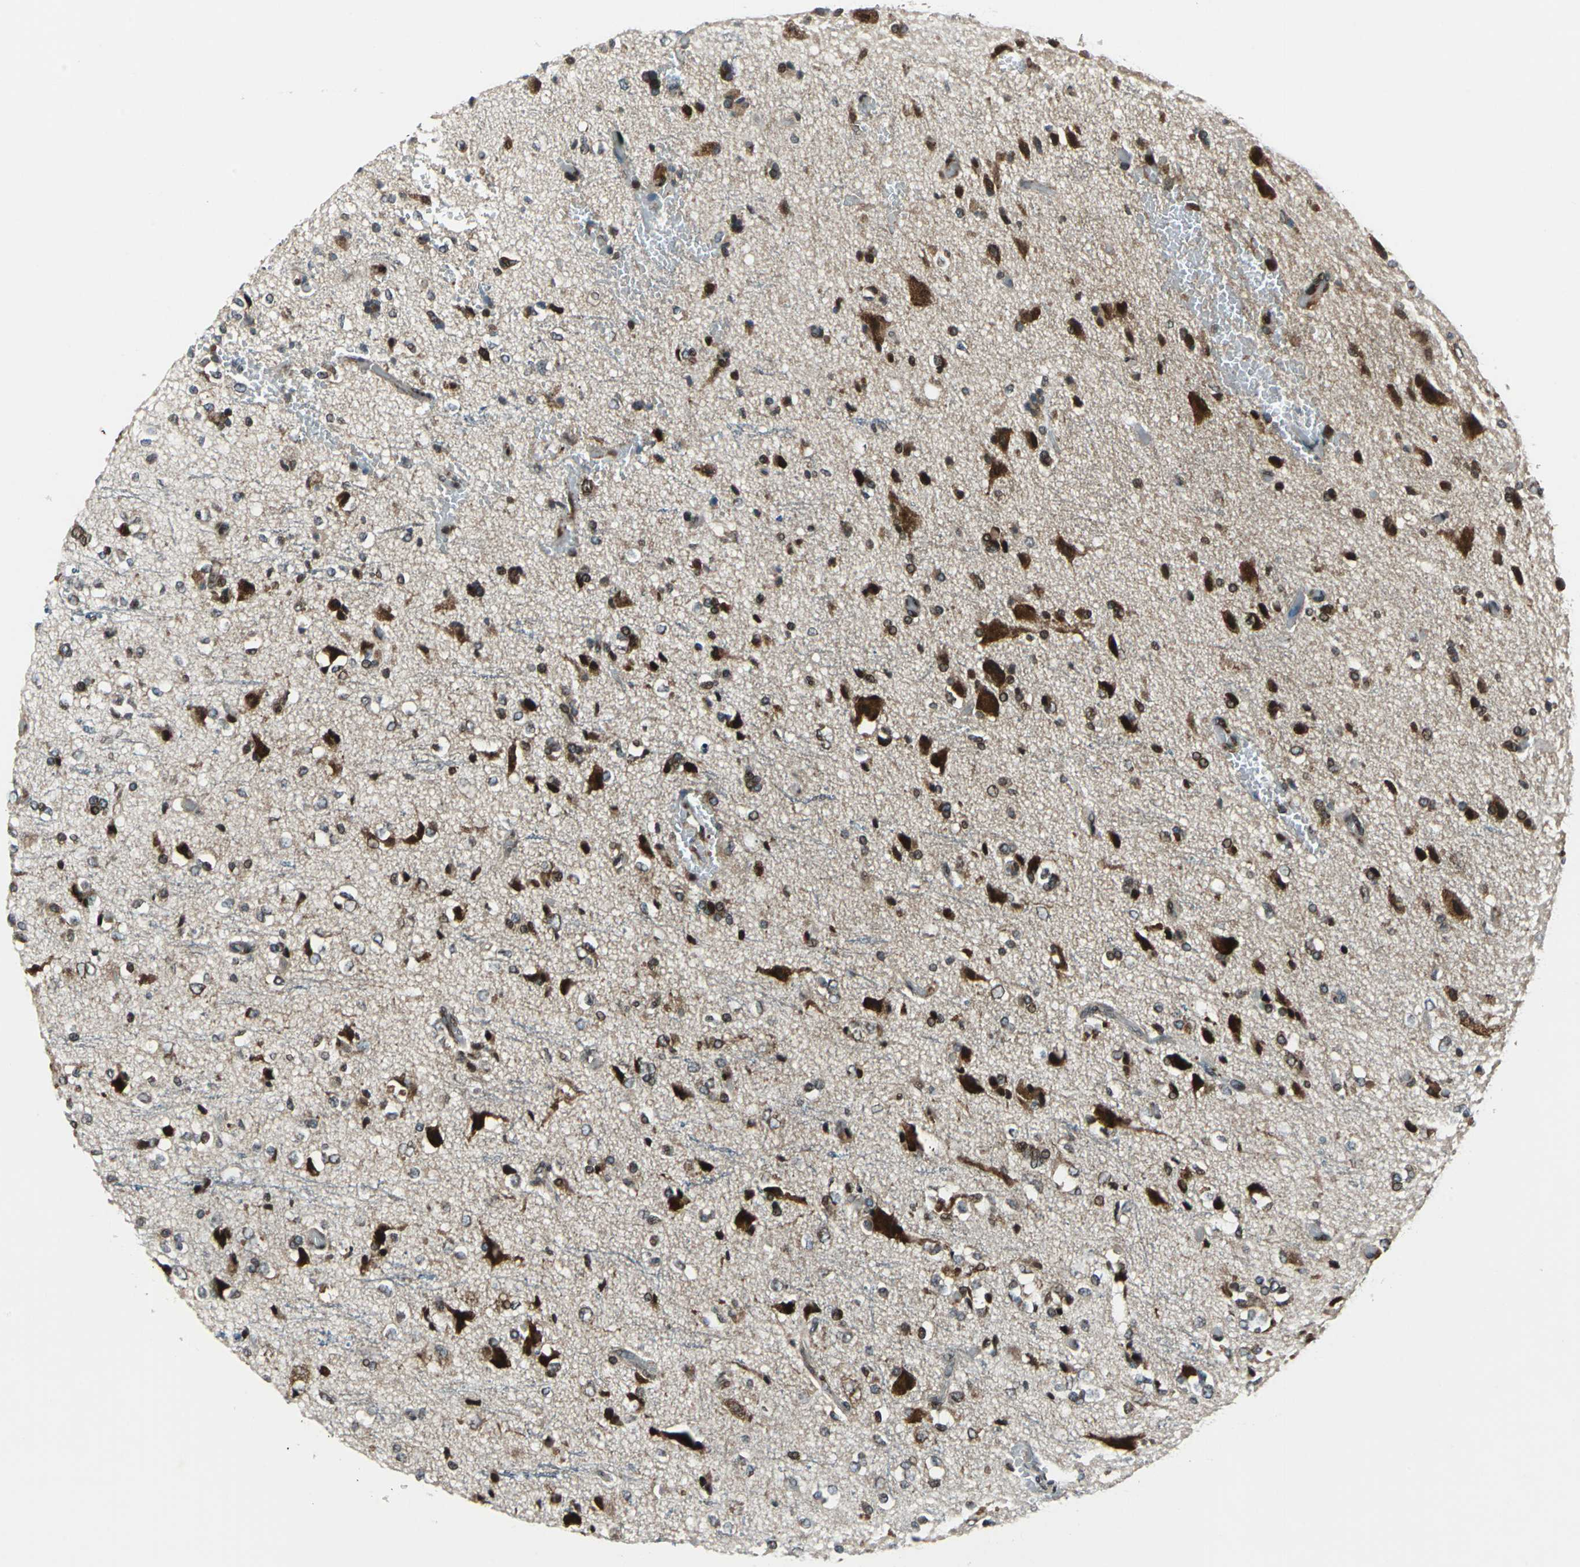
{"staining": {"intensity": "moderate", "quantity": "25%-75%", "location": "cytoplasmic/membranous,nuclear"}, "tissue": "glioma", "cell_type": "Tumor cells", "image_type": "cancer", "snomed": [{"axis": "morphology", "description": "Glioma, malignant, High grade"}, {"axis": "topography", "description": "Brain"}], "caption": "A brown stain shows moderate cytoplasmic/membranous and nuclear positivity of a protein in glioma tumor cells.", "gene": "AATF", "patient": {"sex": "male", "age": 47}}